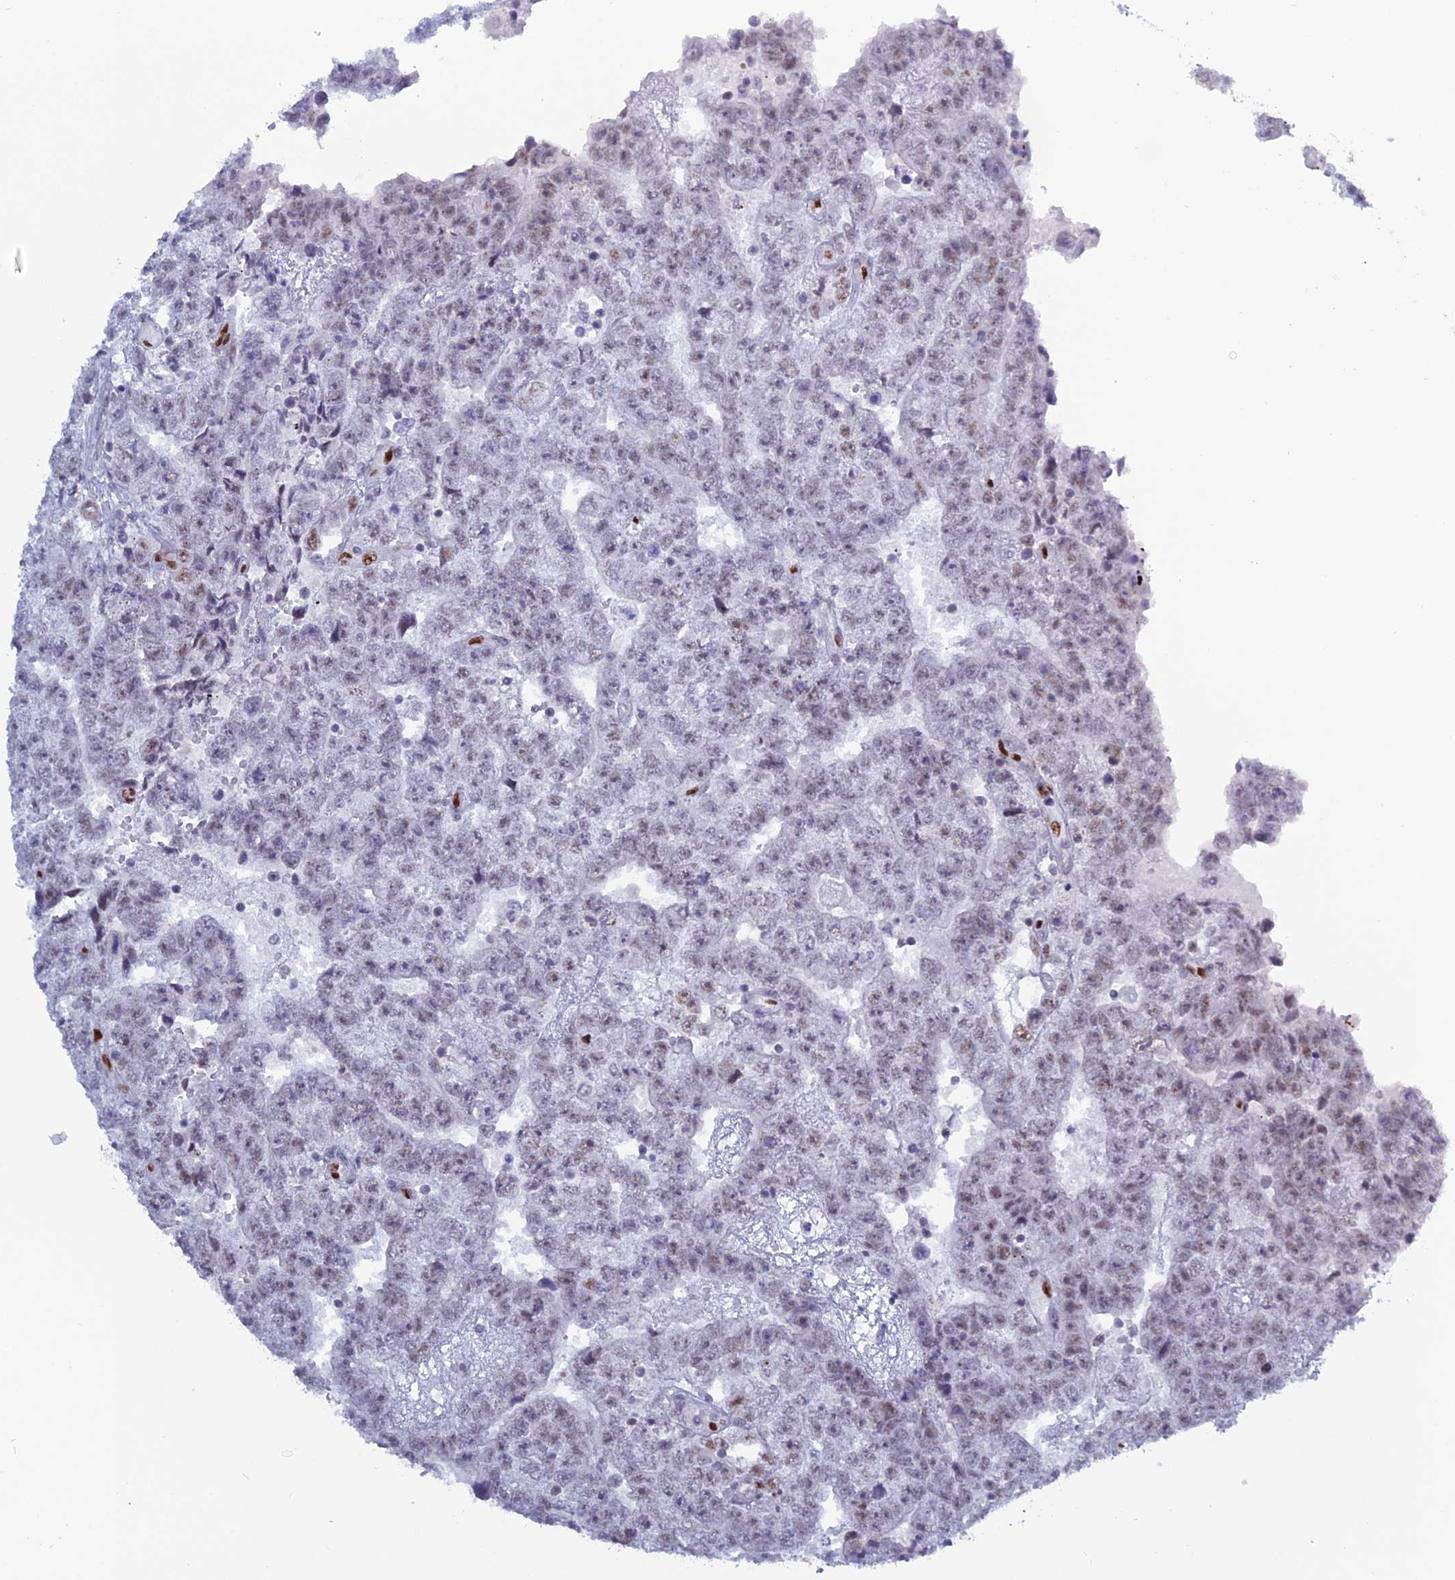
{"staining": {"intensity": "weak", "quantity": "<25%", "location": "nuclear"}, "tissue": "testis cancer", "cell_type": "Tumor cells", "image_type": "cancer", "snomed": [{"axis": "morphology", "description": "Carcinoma, Embryonal, NOS"}, {"axis": "topography", "description": "Testis"}], "caption": "Immunohistochemistry (IHC) micrograph of neoplastic tissue: testis cancer stained with DAB (3,3'-diaminobenzidine) reveals no significant protein positivity in tumor cells.", "gene": "NOL4L", "patient": {"sex": "male", "age": 25}}